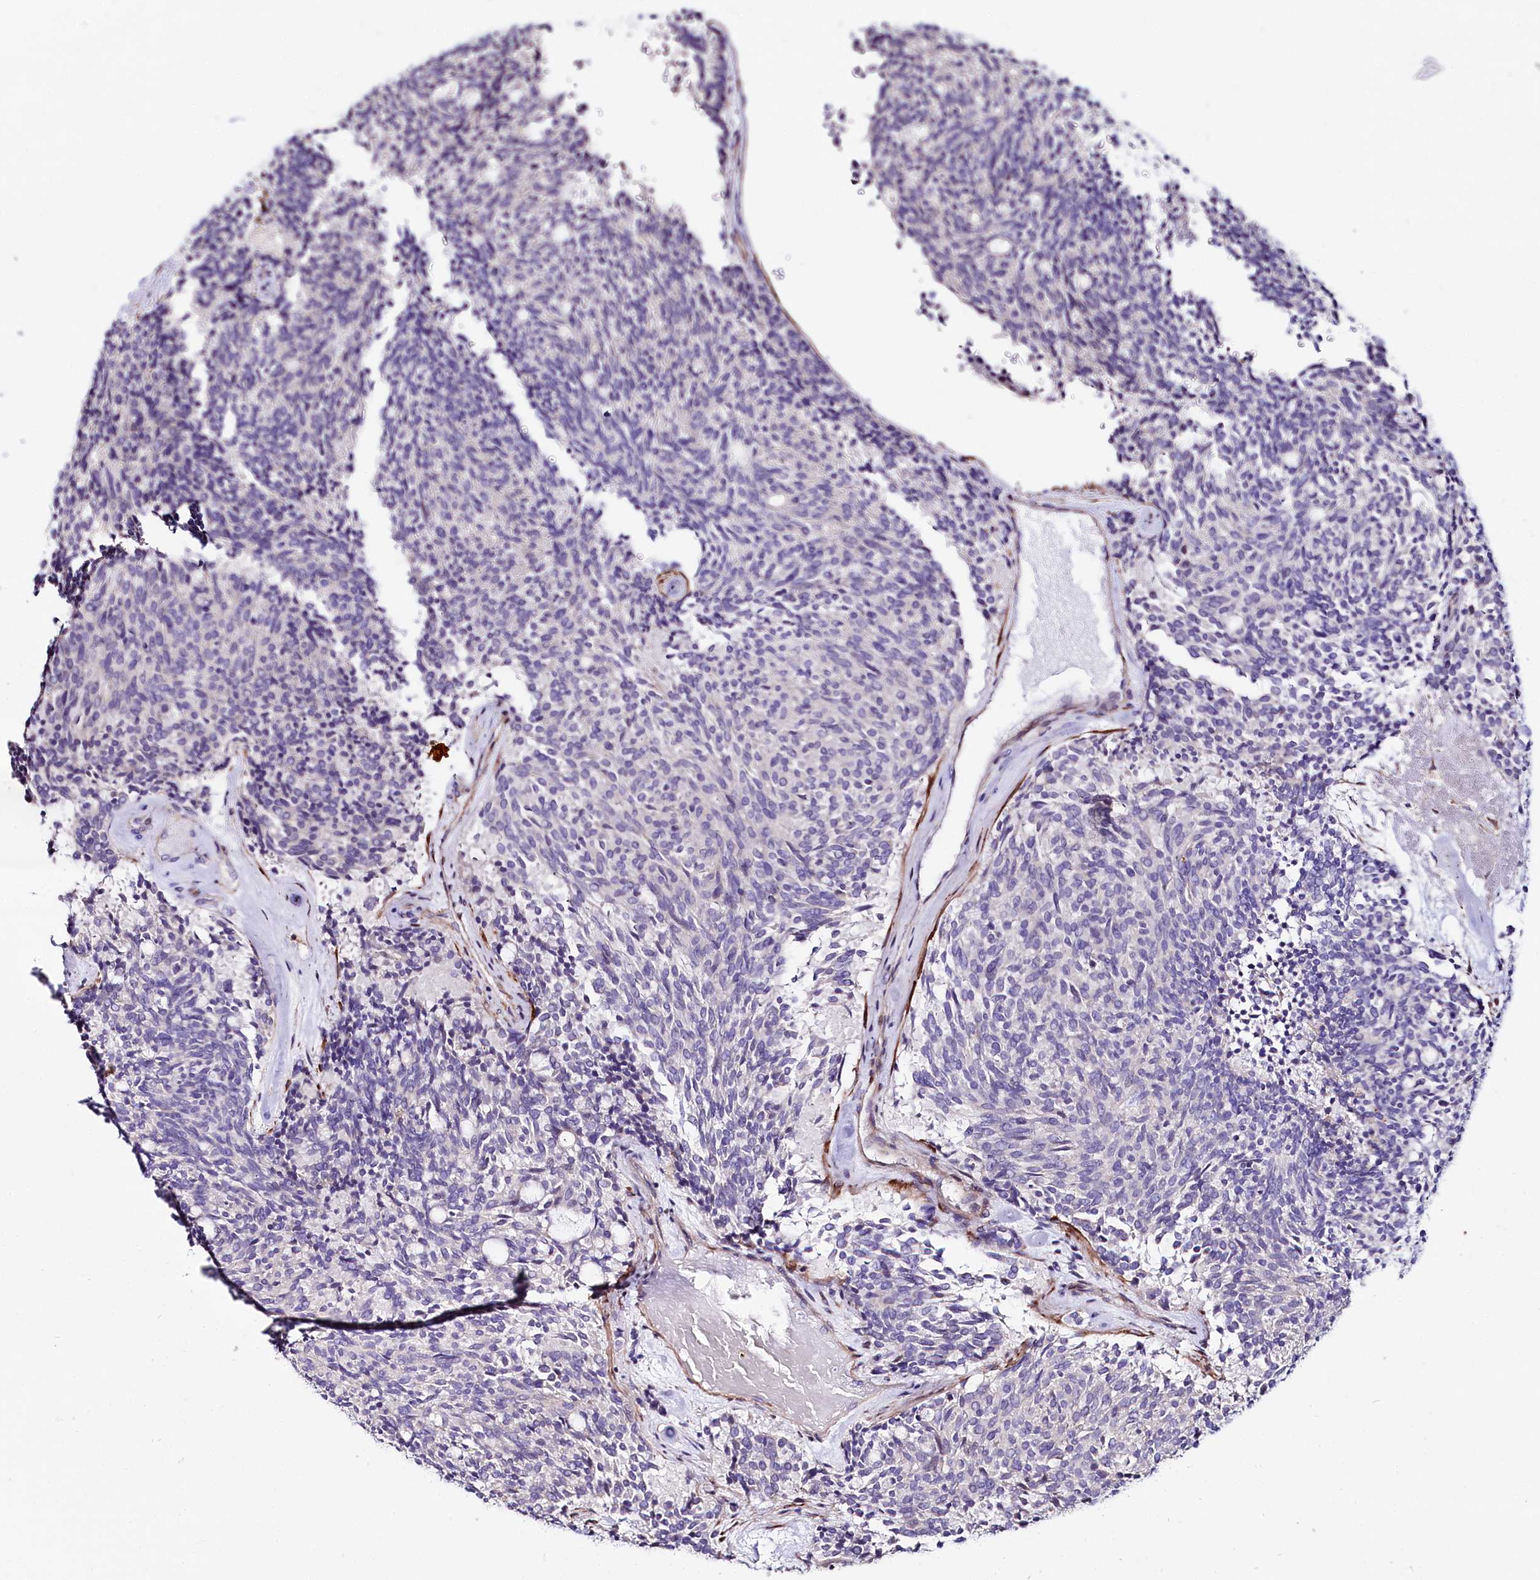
{"staining": {"intensity": "negative", "quantity": "none", "location": "none"}, "tissue": "carcinoid", "cell_type": "Tumor cells", "image_type": "cancer", "snomed": [{"axis": "morphology", "description": "Carcinoid, malignant, NOS"}, {"axis": "topography", "description": "Pancreas"}], "caption": "Carcinoid (malignant) stained for a protein using immunohistochemistry (IHC) demonstrates no positivity tumor cells.", "gene": "FCHSD2", "patient": {"sex": "female", "age": 54}}